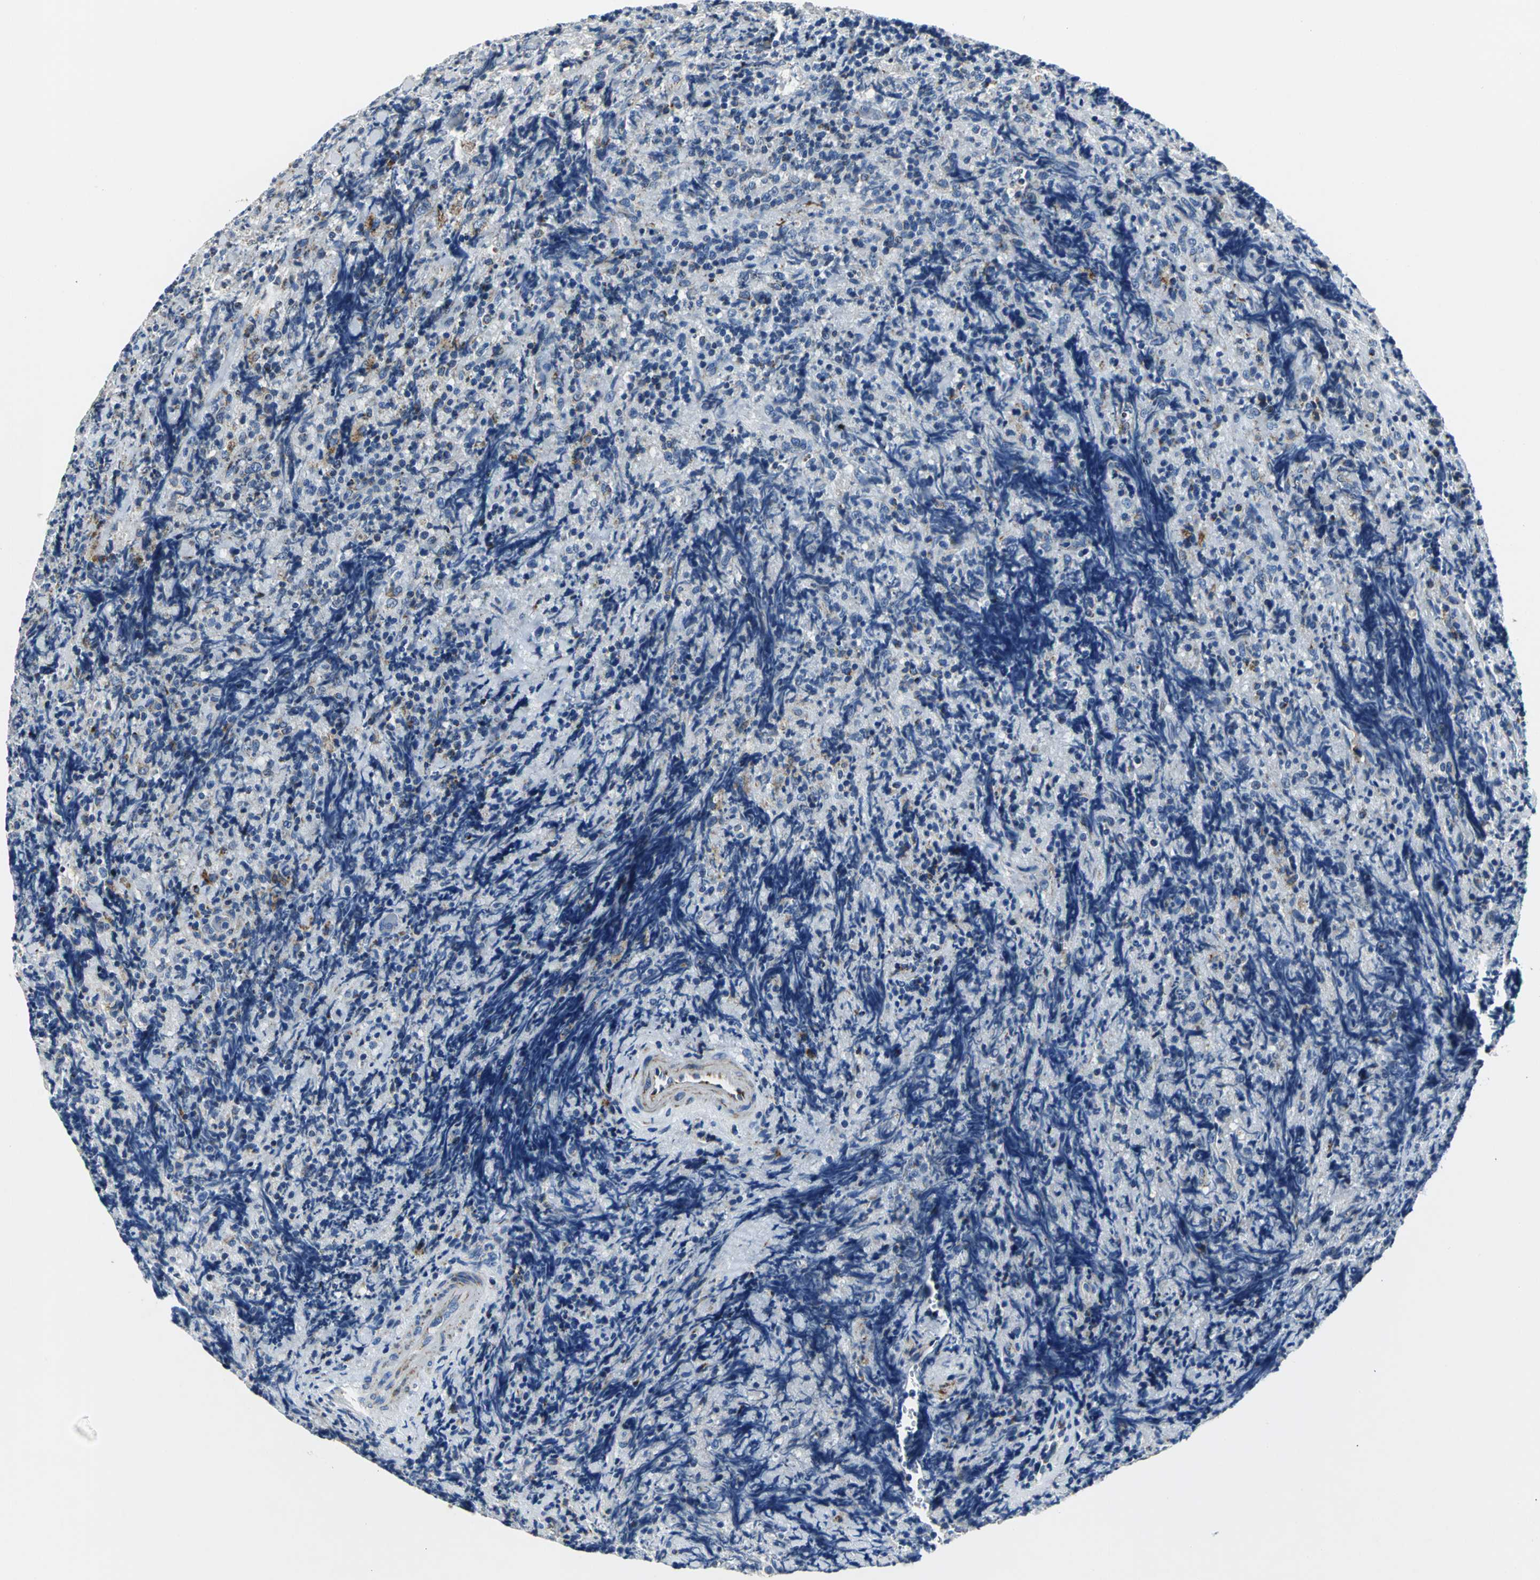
{"staining": {"intensity": "negative", "quantity": "none", "location": "none"}, "tissue": "lymphoma", "cell_type": "Tumor cells", "image_type": "cancer", "snomed": [{"axis": "morphology", "description": "Malignant lymphoma, non-Hodgkin's type, High grade"}, {"axis": "topography", "description": "Tonsil"}], "caption": "The micrograph reveals no significant staining in tumor cells of lymphoma. (DAB (3,3'-diaminobenzidine) immunohistochemistry visualized using brightfield microscopy, high magnification).", "gene": "IFI6", "patient": {"sex": "female", "age": 36}}